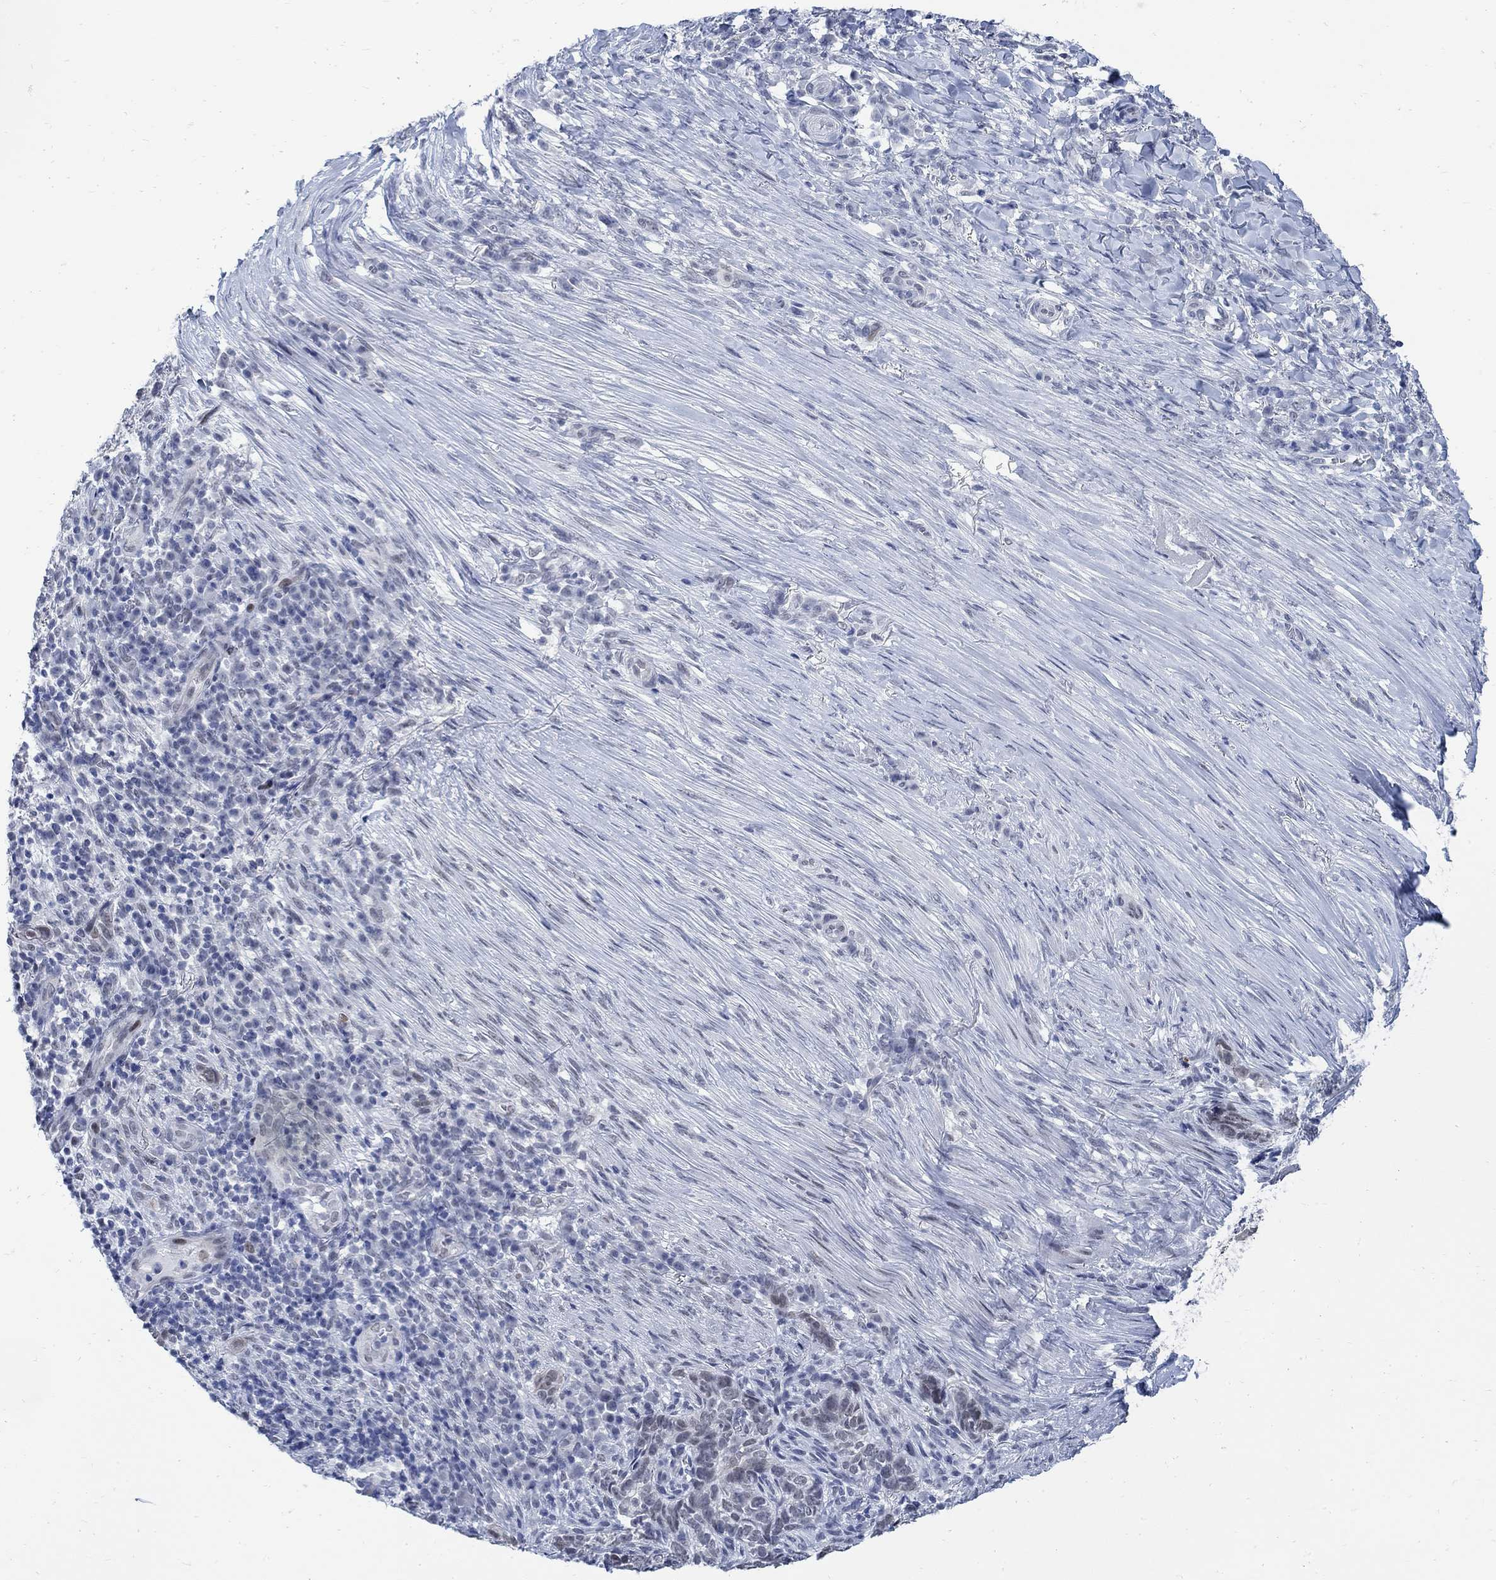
{"staining": {"intensity": "weak", "quantity": "<25%", "location": "nuclear"}, "tissue": "skin cancer", "cell_type": "Tumor cells", "image_type": "cancer", "snomed": [{"axis": "morphology", "description": "Basal cell carcinoma"}, {"axis": "topography", "description": "Skin"}], "caption": "Immunohistochemistry micrograph of neoplastic tissue: skin basal cell carcinoma stained with DAB shows no significant protein expression in tumor cells.", "gene": "DLK1", "patient": {"sex": "female", "age": 69}}